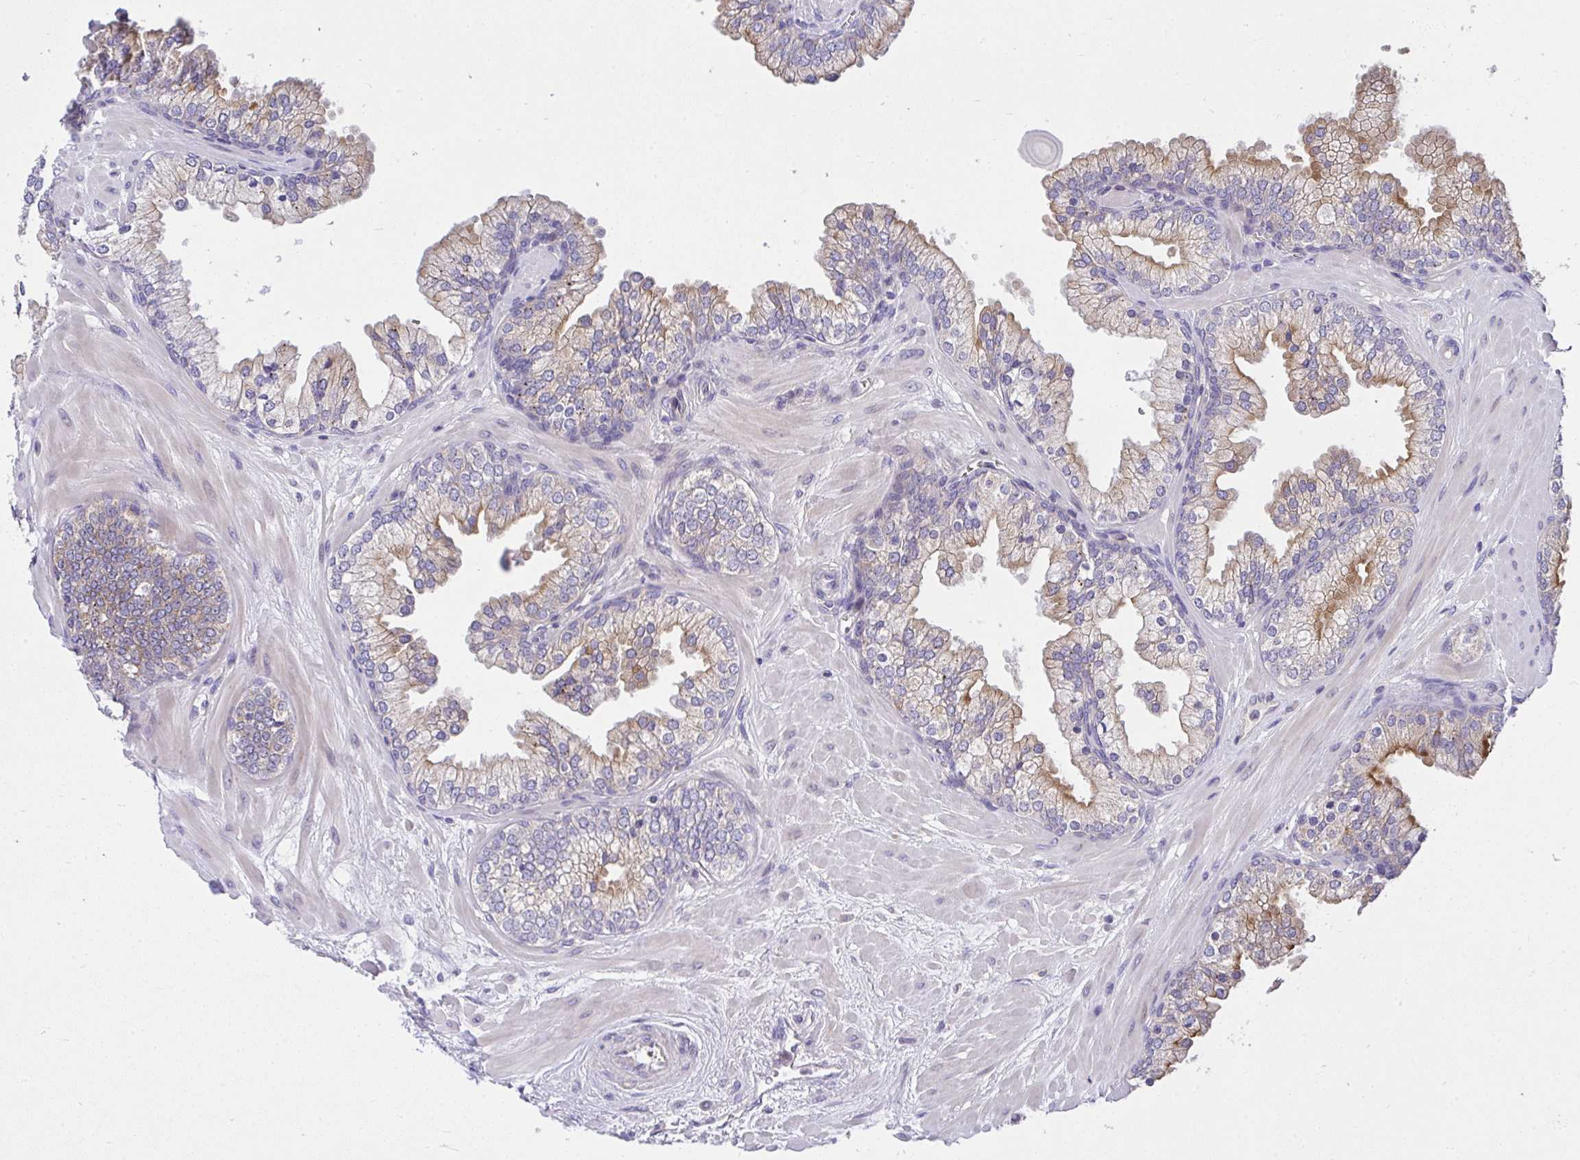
{"staining": {"intensity": "moderate", "quantity": "25%-75%", "location": "cytoplasmic/membranous"}, "tissue": "prostate", "cell_type": "Glandular cells", "image_type": "normal", "snomed": [{"axis": "morphology", "description": "Normal tissue, NOS"}, {"axis": "topography", "description": "Prostate"}, {"axis": "topography", "description": "Peripheral nerve tissue"}], "caption": "Immunohistochemistry (IHC) (DAB (3,3'-diaminobenzidine)) staining of normal human prostate reveals moderate cytoplasmic/membranous protein positivity in about 25%-75% of glandular cells. (Brightfield microscopy of DAB IHC at high magnification).", "gene": "CHIA", "patient": {"sex": "male", "age": 61}}